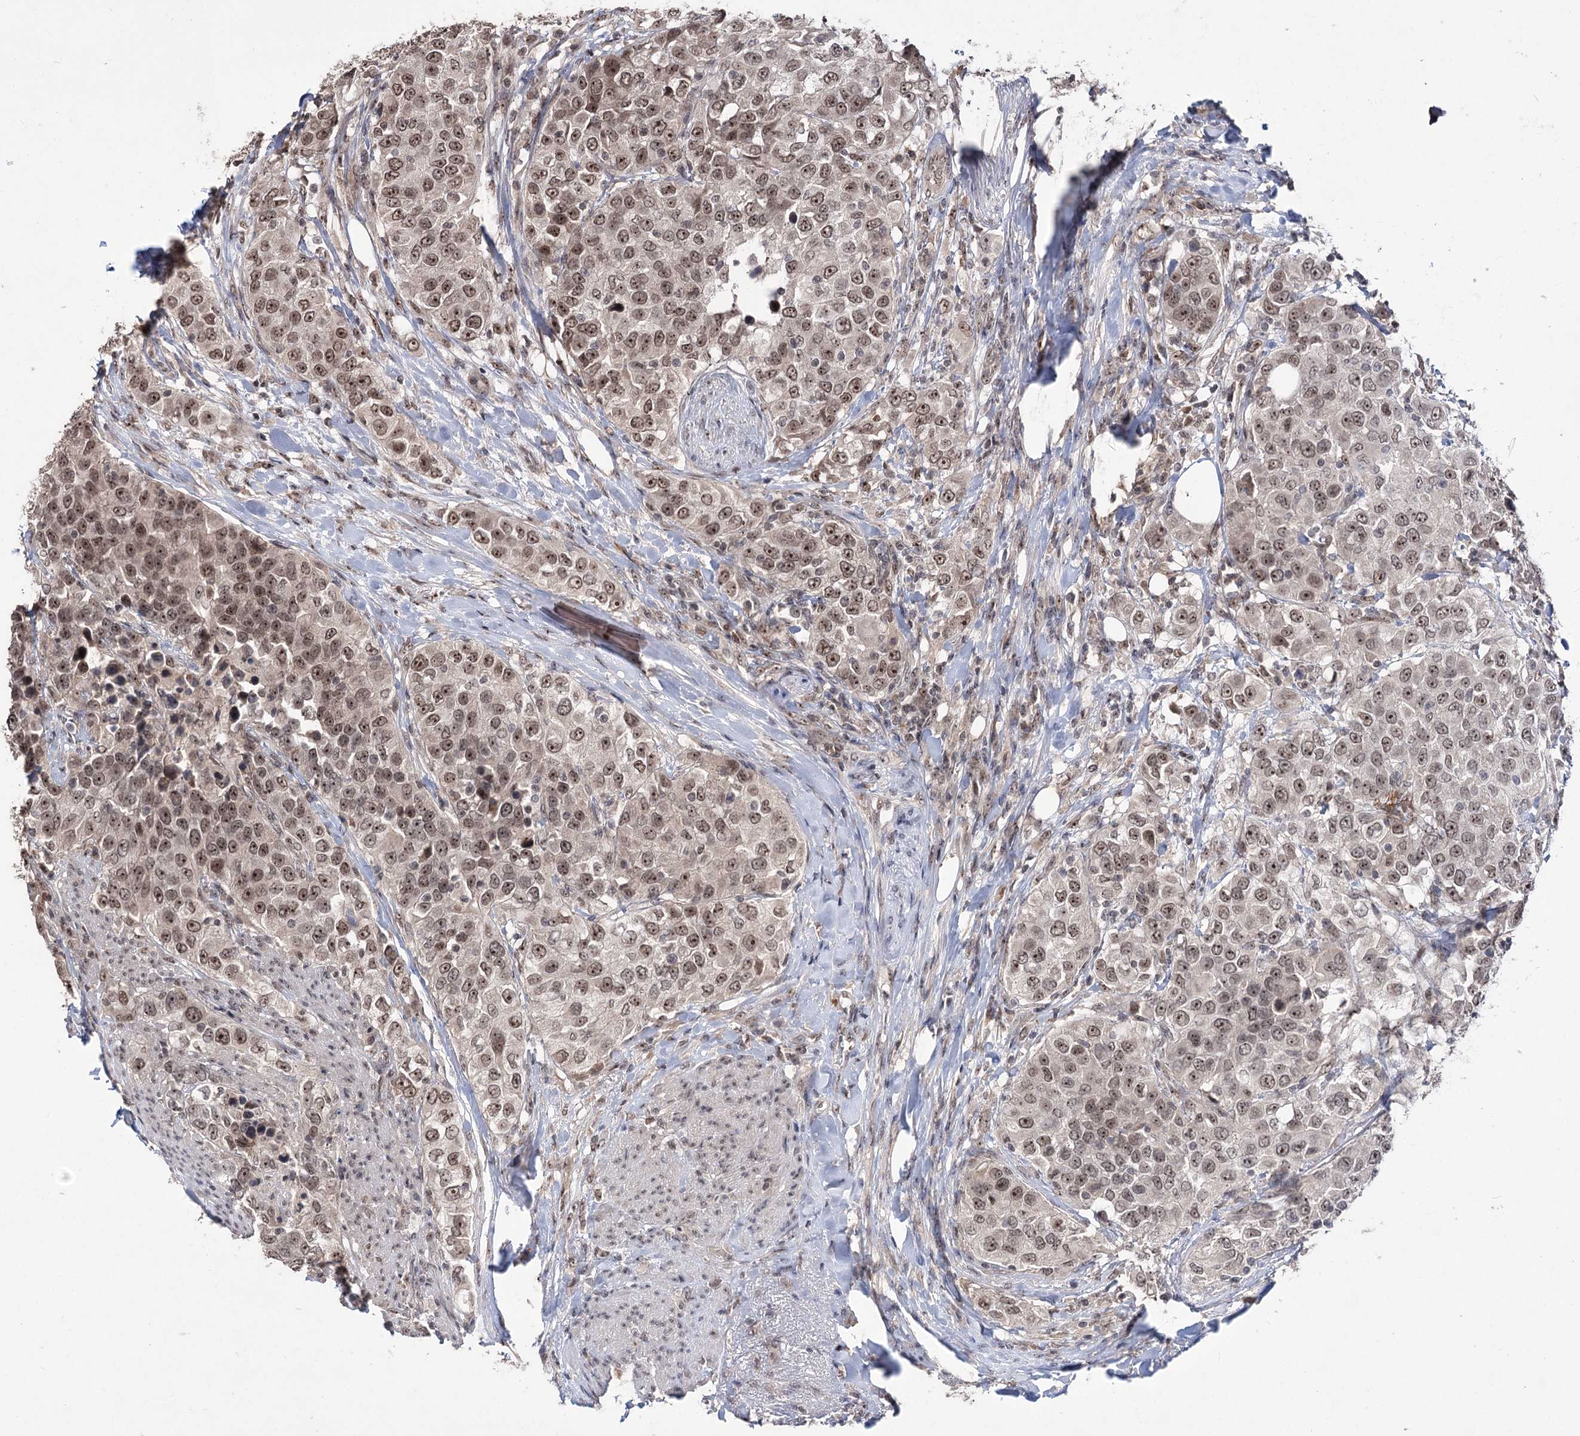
{"staining": {"intensity": "moderate", "quantity": ">75%", "location": "nuclear"}, "tissue": "urothelial cancer", "cell_type": "Tumor cells", "image_type": "cancer", "snomed": [{"axis": "morphology", "description": "Urothelial carcinoma, High grade"}, {"axis": "topography", "description": "Urinary bladder"}], "caption": "An immunohistochemistry (IHC) photomicrograph of tumor tissue is shown. Protein staining in brown labels moderate nuclear positivity in urothelial cancer within tumor cells.", "gene": "VGLL4", "patient": {"sex": "female", "age": 80}}